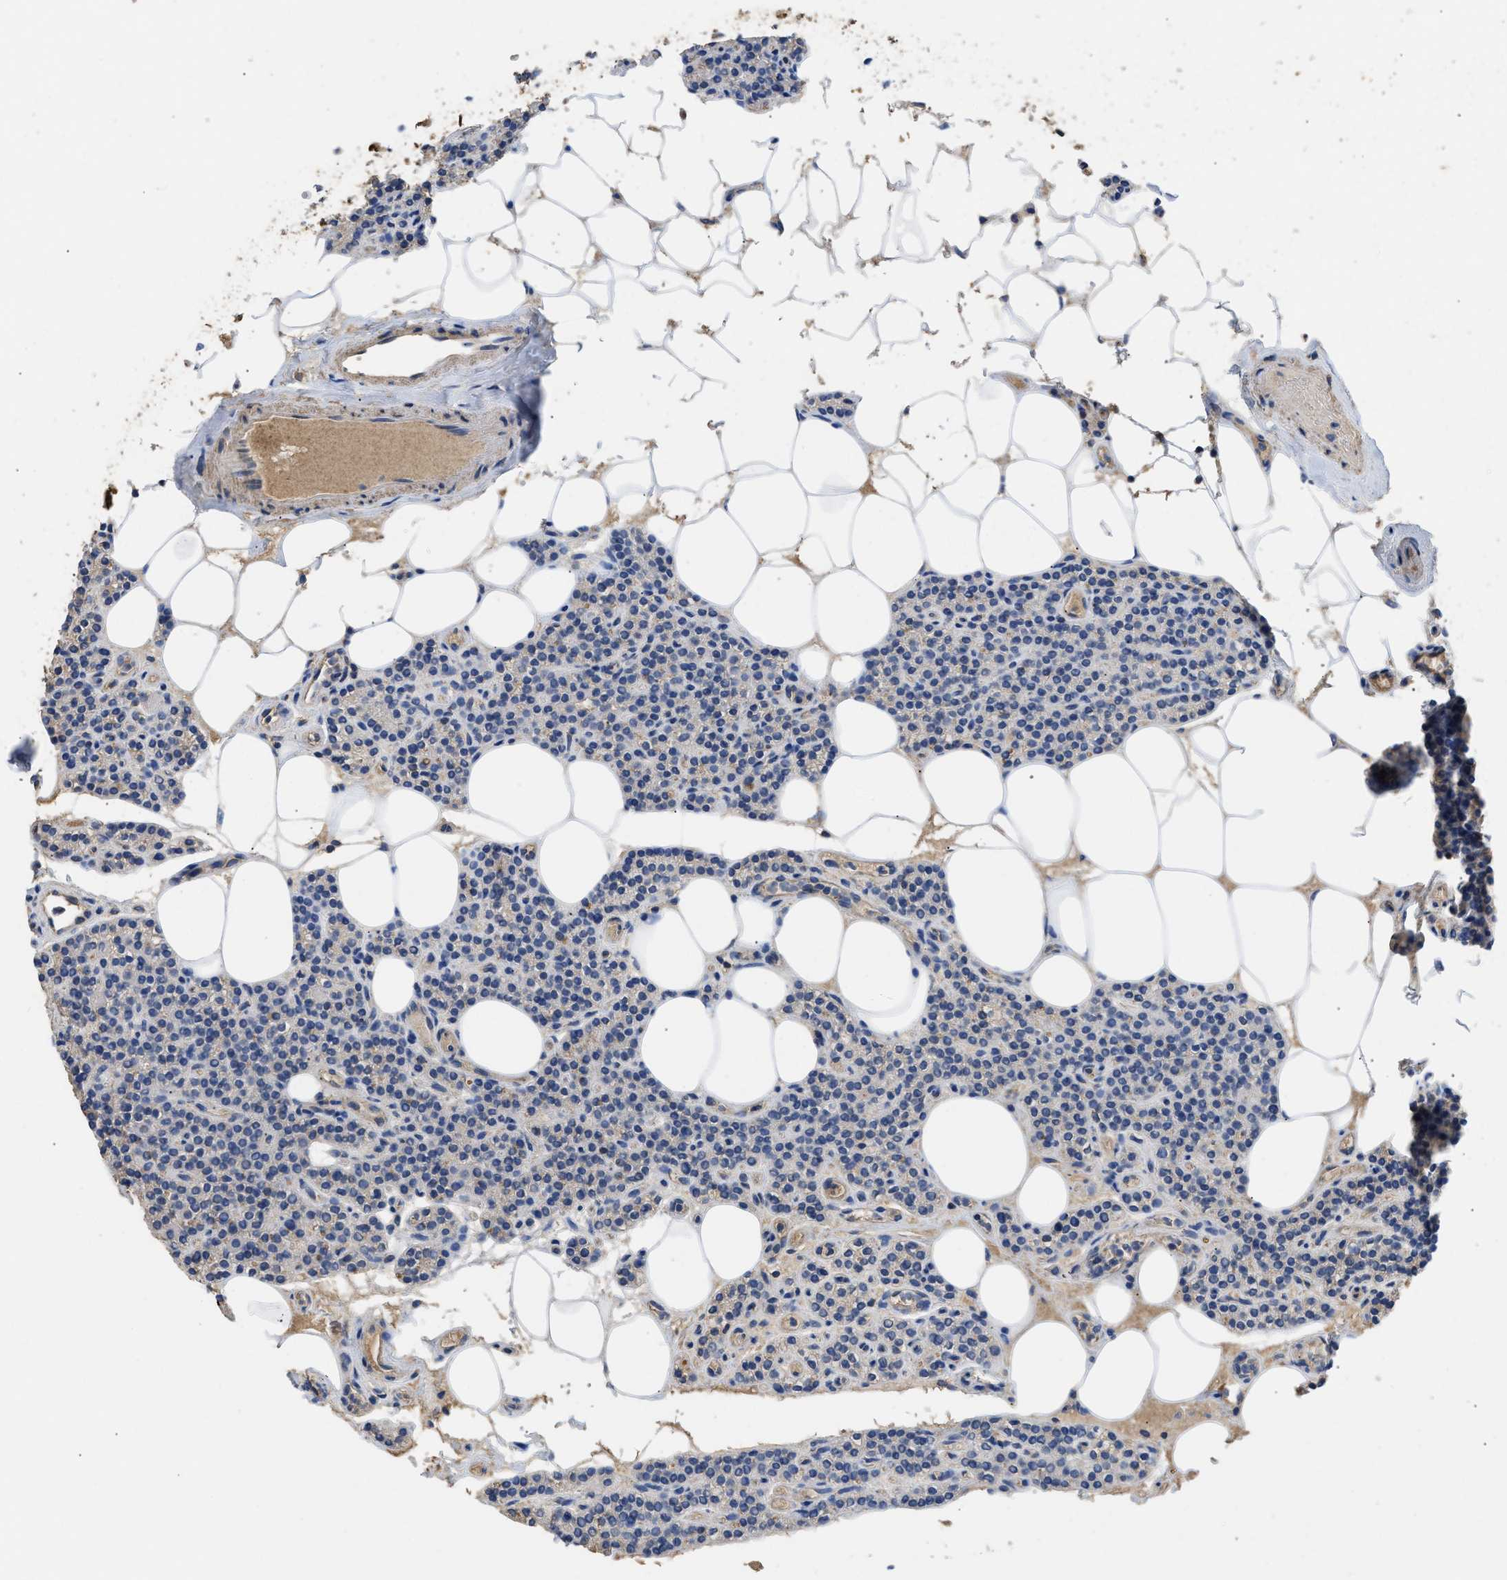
{"staining": {"intensity": "moderate", "quantity": "25%-75%", "location": "cytoplasmic/membranous"}, "tissue": "parathyroid gland", "cell_type": "Glandular cells", "image_type": "normal", "snomed": [{"axis": "morphology", "description": "Normal tissue, NOS"}, {"axis": "morphology", "description": "Adenoma, NOS"}, {"axis": "topography", "description": "Parathyroid gland"}], "caption": "IHC of unremarkable human parathyroid gland demonstrates medium levels of moderate cytoplasmic/membranous staining in about 25%-75% of glandular cells. (DAB IHC with brightfield microscopy, high magnification).", "gene": "USP4", "patient": {"sex": "female", "age": 70}}